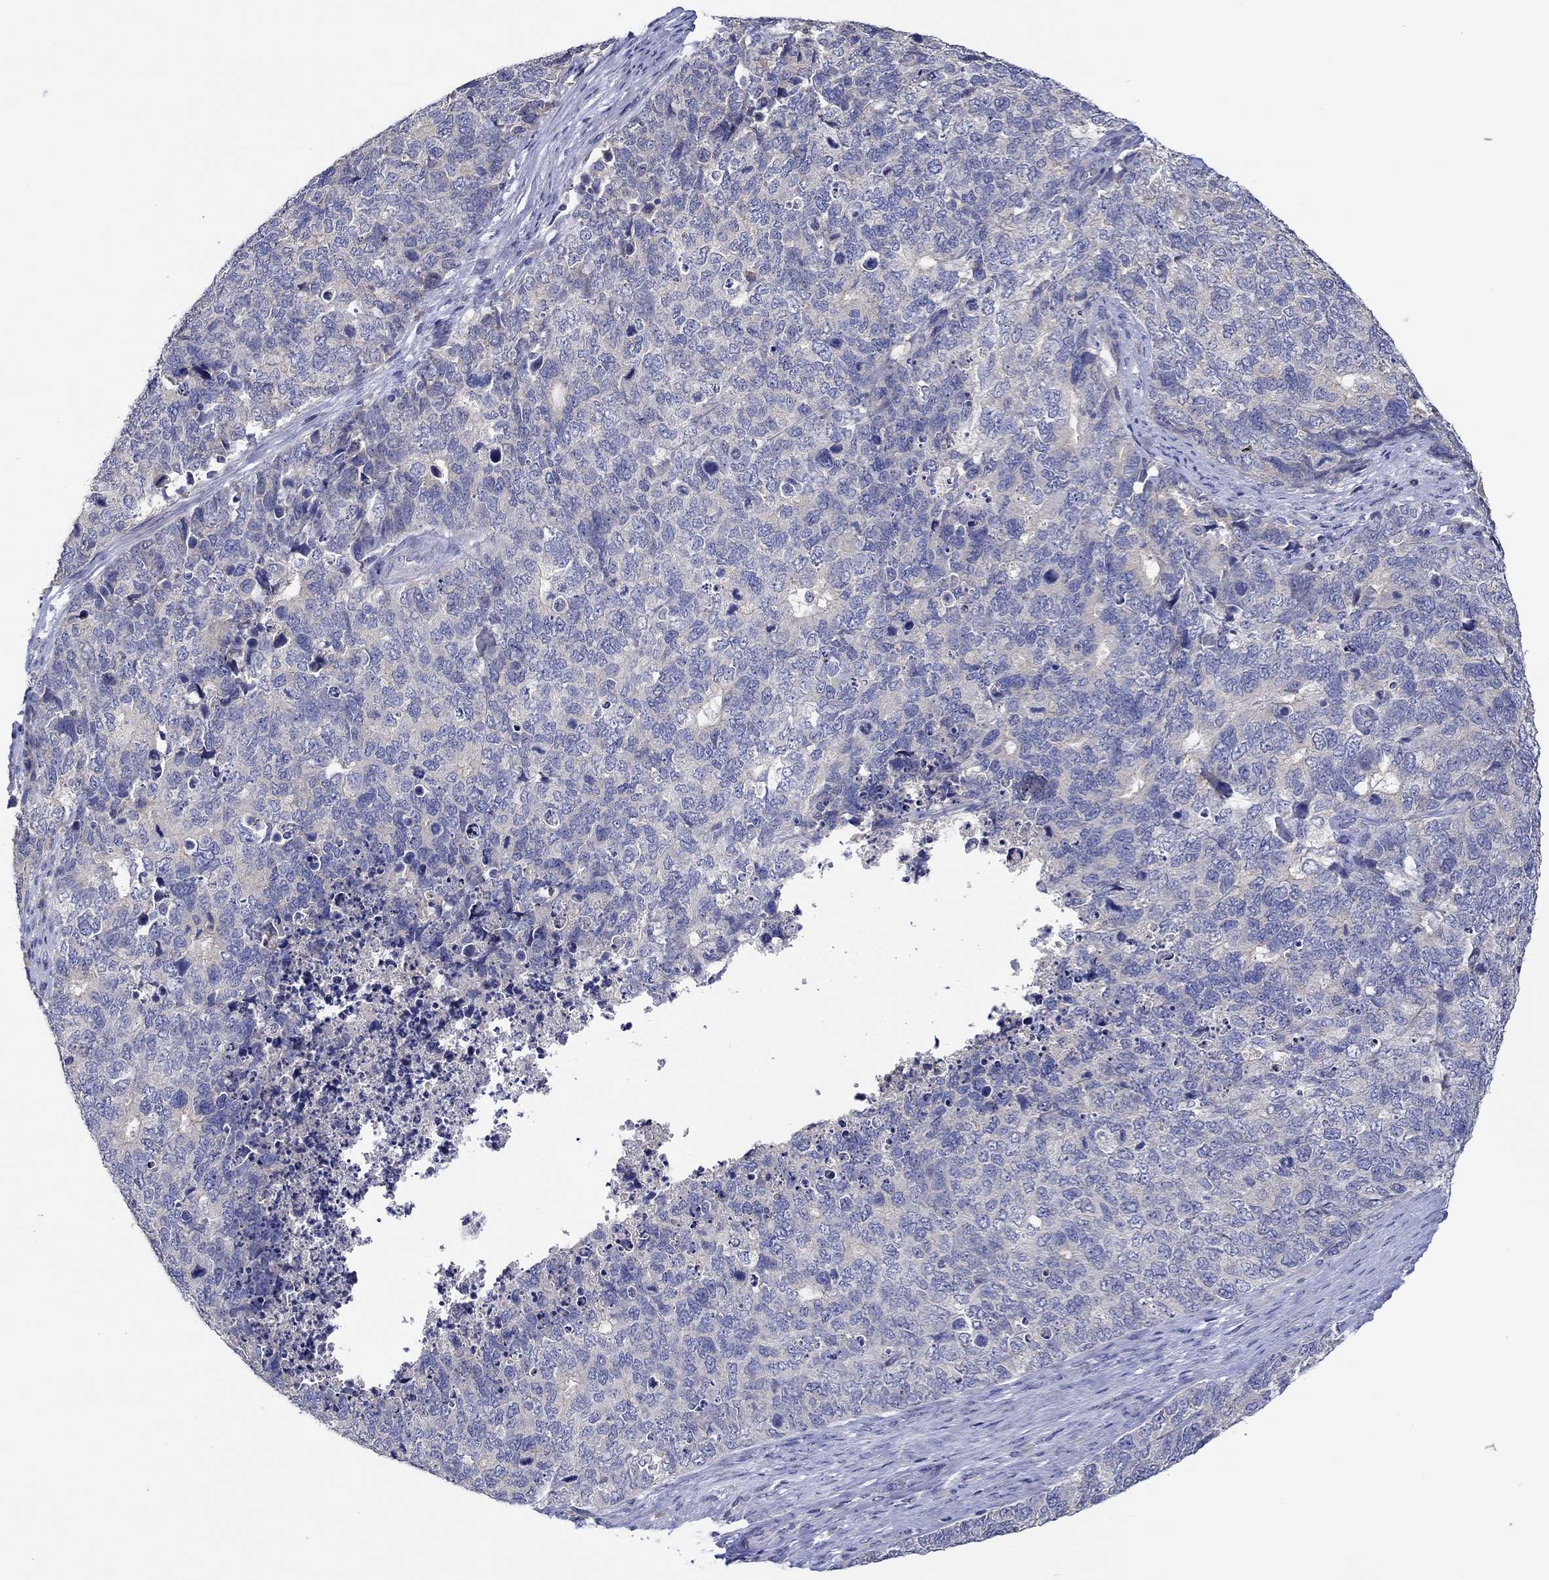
{"staining": {"intensity": "negative", "quantity": "none", "location": "none"}, "tissue": "cervical cancer", "cell_type": "Tumor cells", "image_type": "cancer", "snomed": [{"axis": "morphology", "description": "Squamous cell carcinoma, NOS"}, {"axis": "topography", "description": "Cervix"}], "caption": "High power microscopy micrograph of an immunohistochemistry photomicrograph of cervical squamous cell carcinoma, revealing no significant staining in tumor cells.", "gene": "CHIT1", "patient": {"sex": "female", "age": 63}}